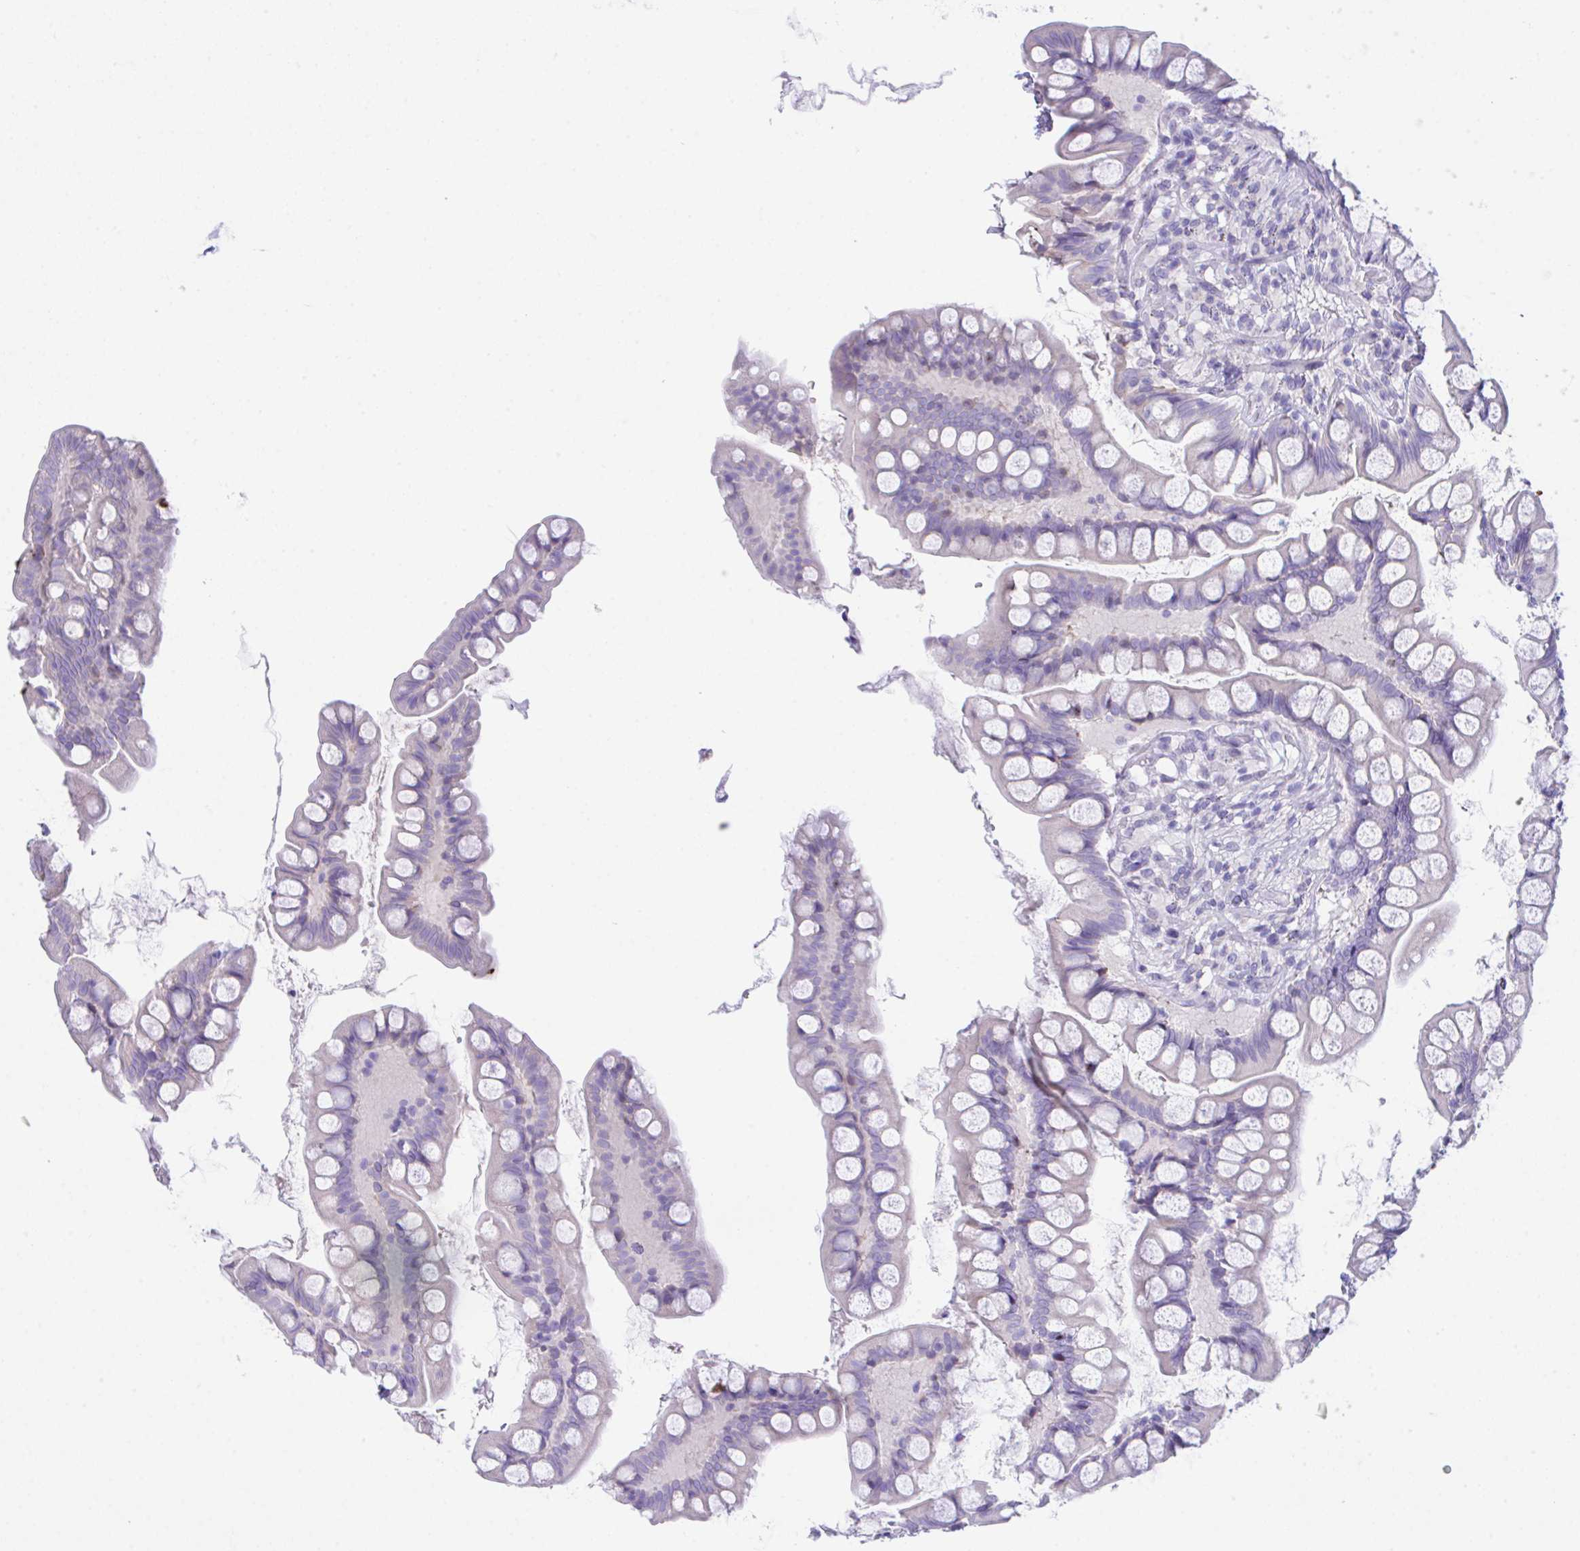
{"staining": {"intensity": "negative", "quantity": "none", "location": "none"}, "tissue": "small intestine", "cell_type": "Glandular cells", "image_type": "normal", "snomed": [{"axis": "morphology", "description": "Normal tissue, NOS"}, {"axis": "topography", "description": "Small intestine"}], "caption": "High power microscopy image of an immunohistochemistry (IHC) photomicrograph of unremarkable small intestine, revealing no significant staining in glandular cells.", "gene": "HOXB4", "patient": {"sex": "male", "age": 70}}